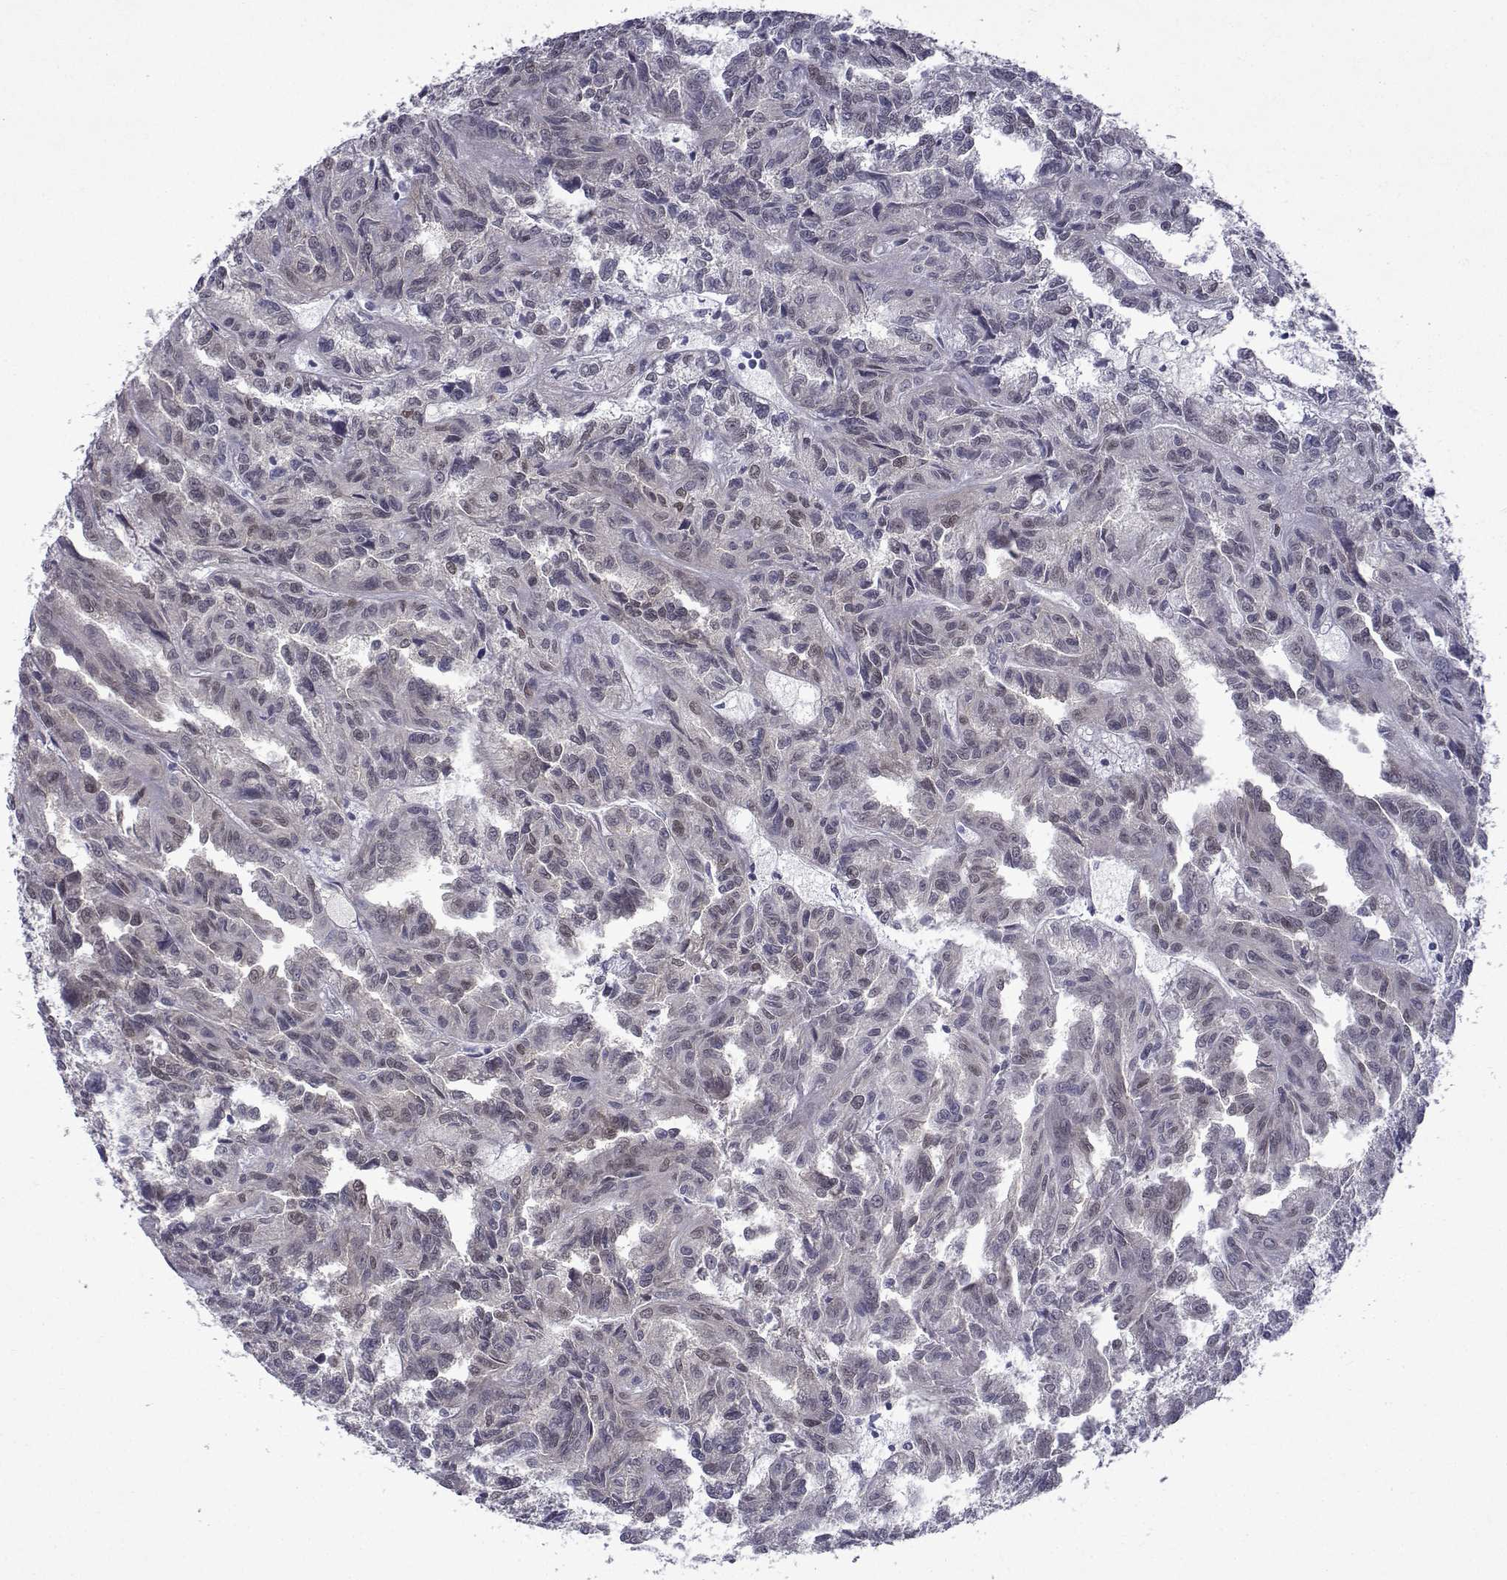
{"staining": {"intensity": "weak", "quantity": "<25%", "location": "nuclear"}, "tissue": "renal cancer", "cell_type": "Tumor cells", "image_type": "cancer", "snomed": [{"axis": "morphology", "description": "Adenocarcinoma, NOS"}, {"axis": "topography", "description": "Kidney"}], "caption": "Immunohistochemical staining of renal adenocarcinoma reveals no significant expression in tumor cells.", "gene": "RBM24", "patient": {"sex": "male", "age": 79}}